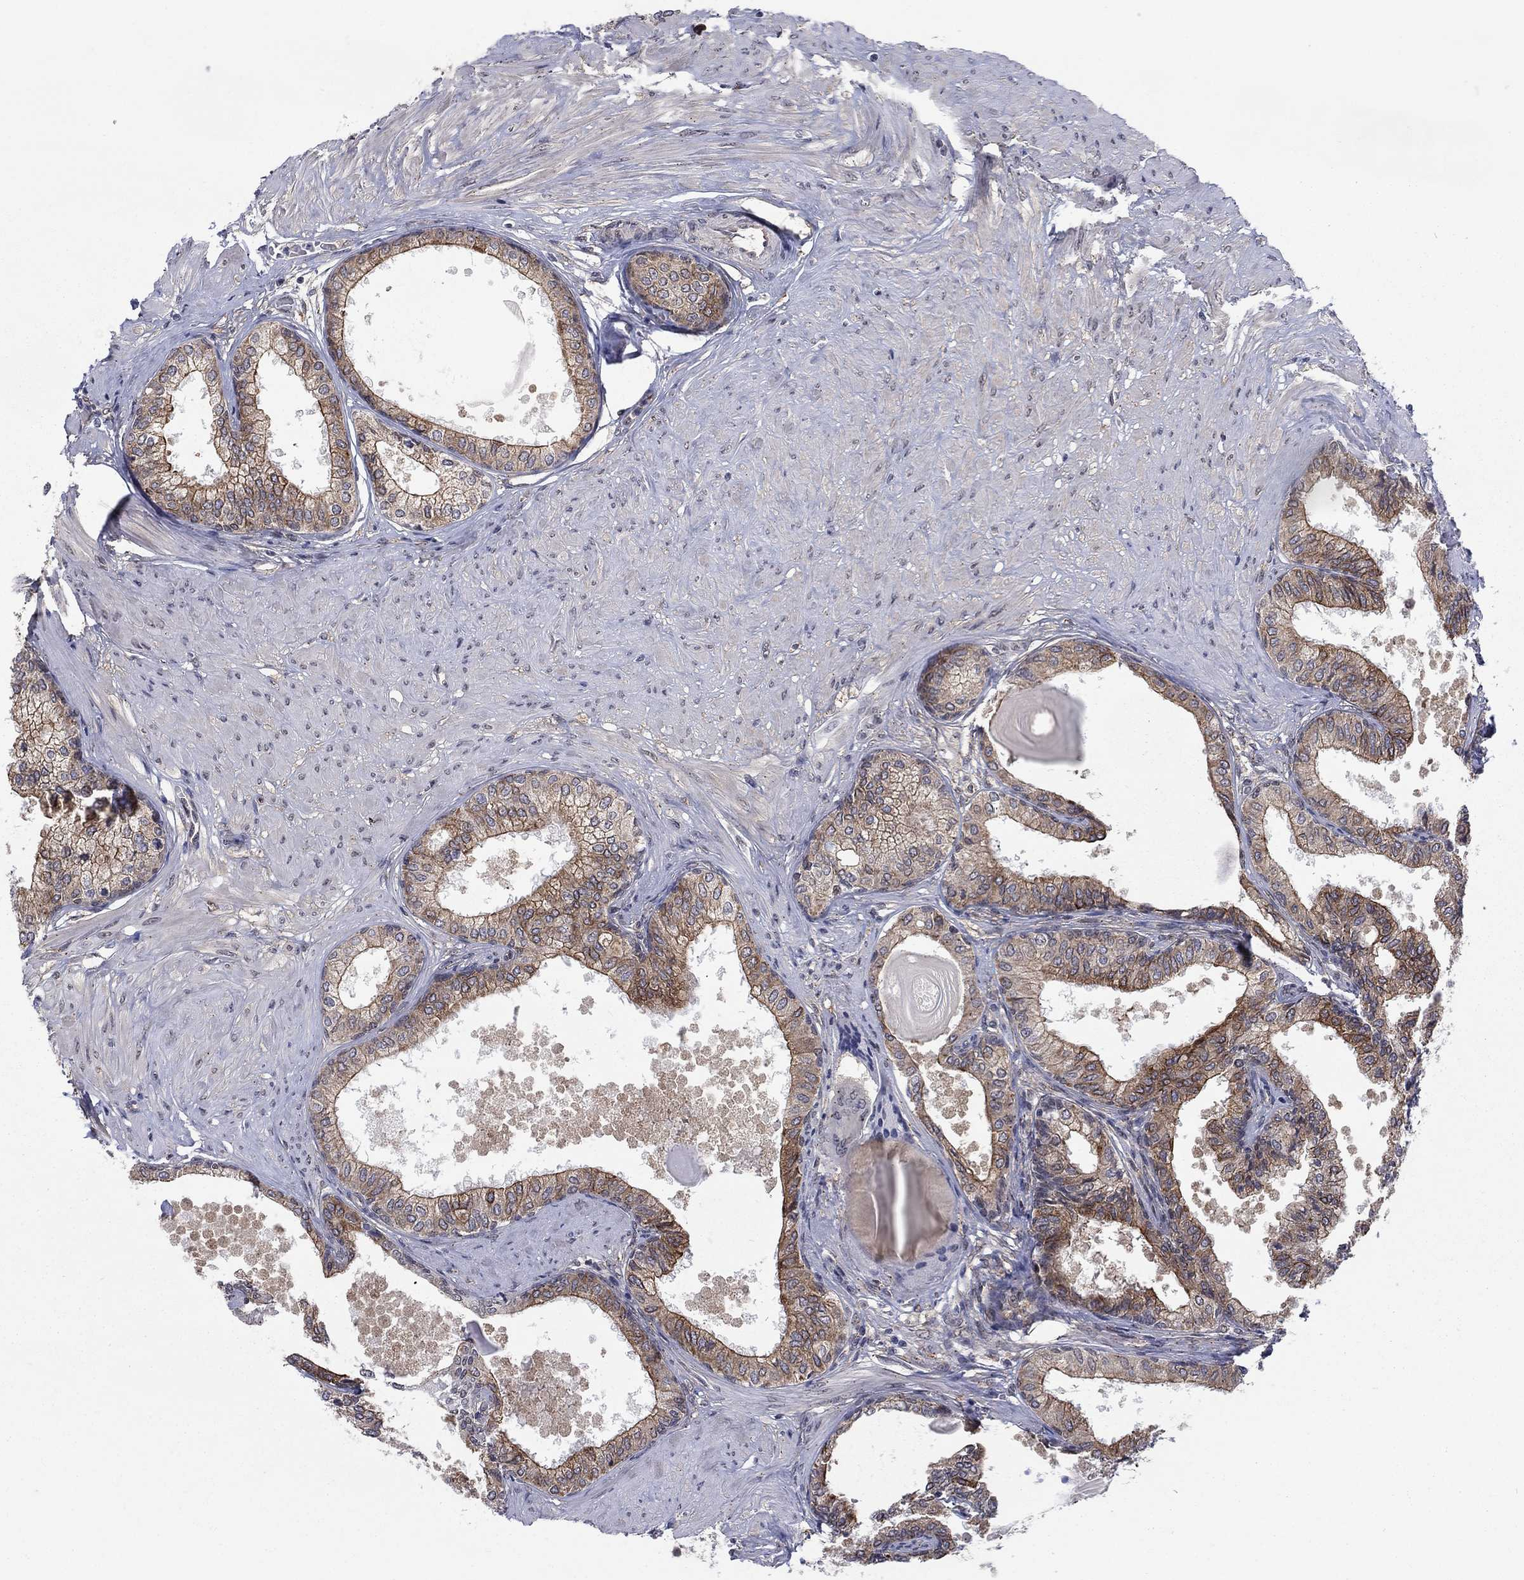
{"staining": {"intensity": "strong", "quantity": "25%-75%", "location": "cytoplasmic/membranous,nuclear"}, "tissue": "prostate", "cell_type": "Glandular cells", "image_type": "normal", "snomed": [{"axis": "morphology", "description": "Normal tissue, NOS"}, {"axis": "topography", "description": "Prostate"}], "caption": "The immunohistochemical stain shows strong cytoplasmic/membranous,nuclear positivity in glandular cells of benign prostate.", "gene": "SH3RF1", "patient": {"sex": "male", "age": 63}}